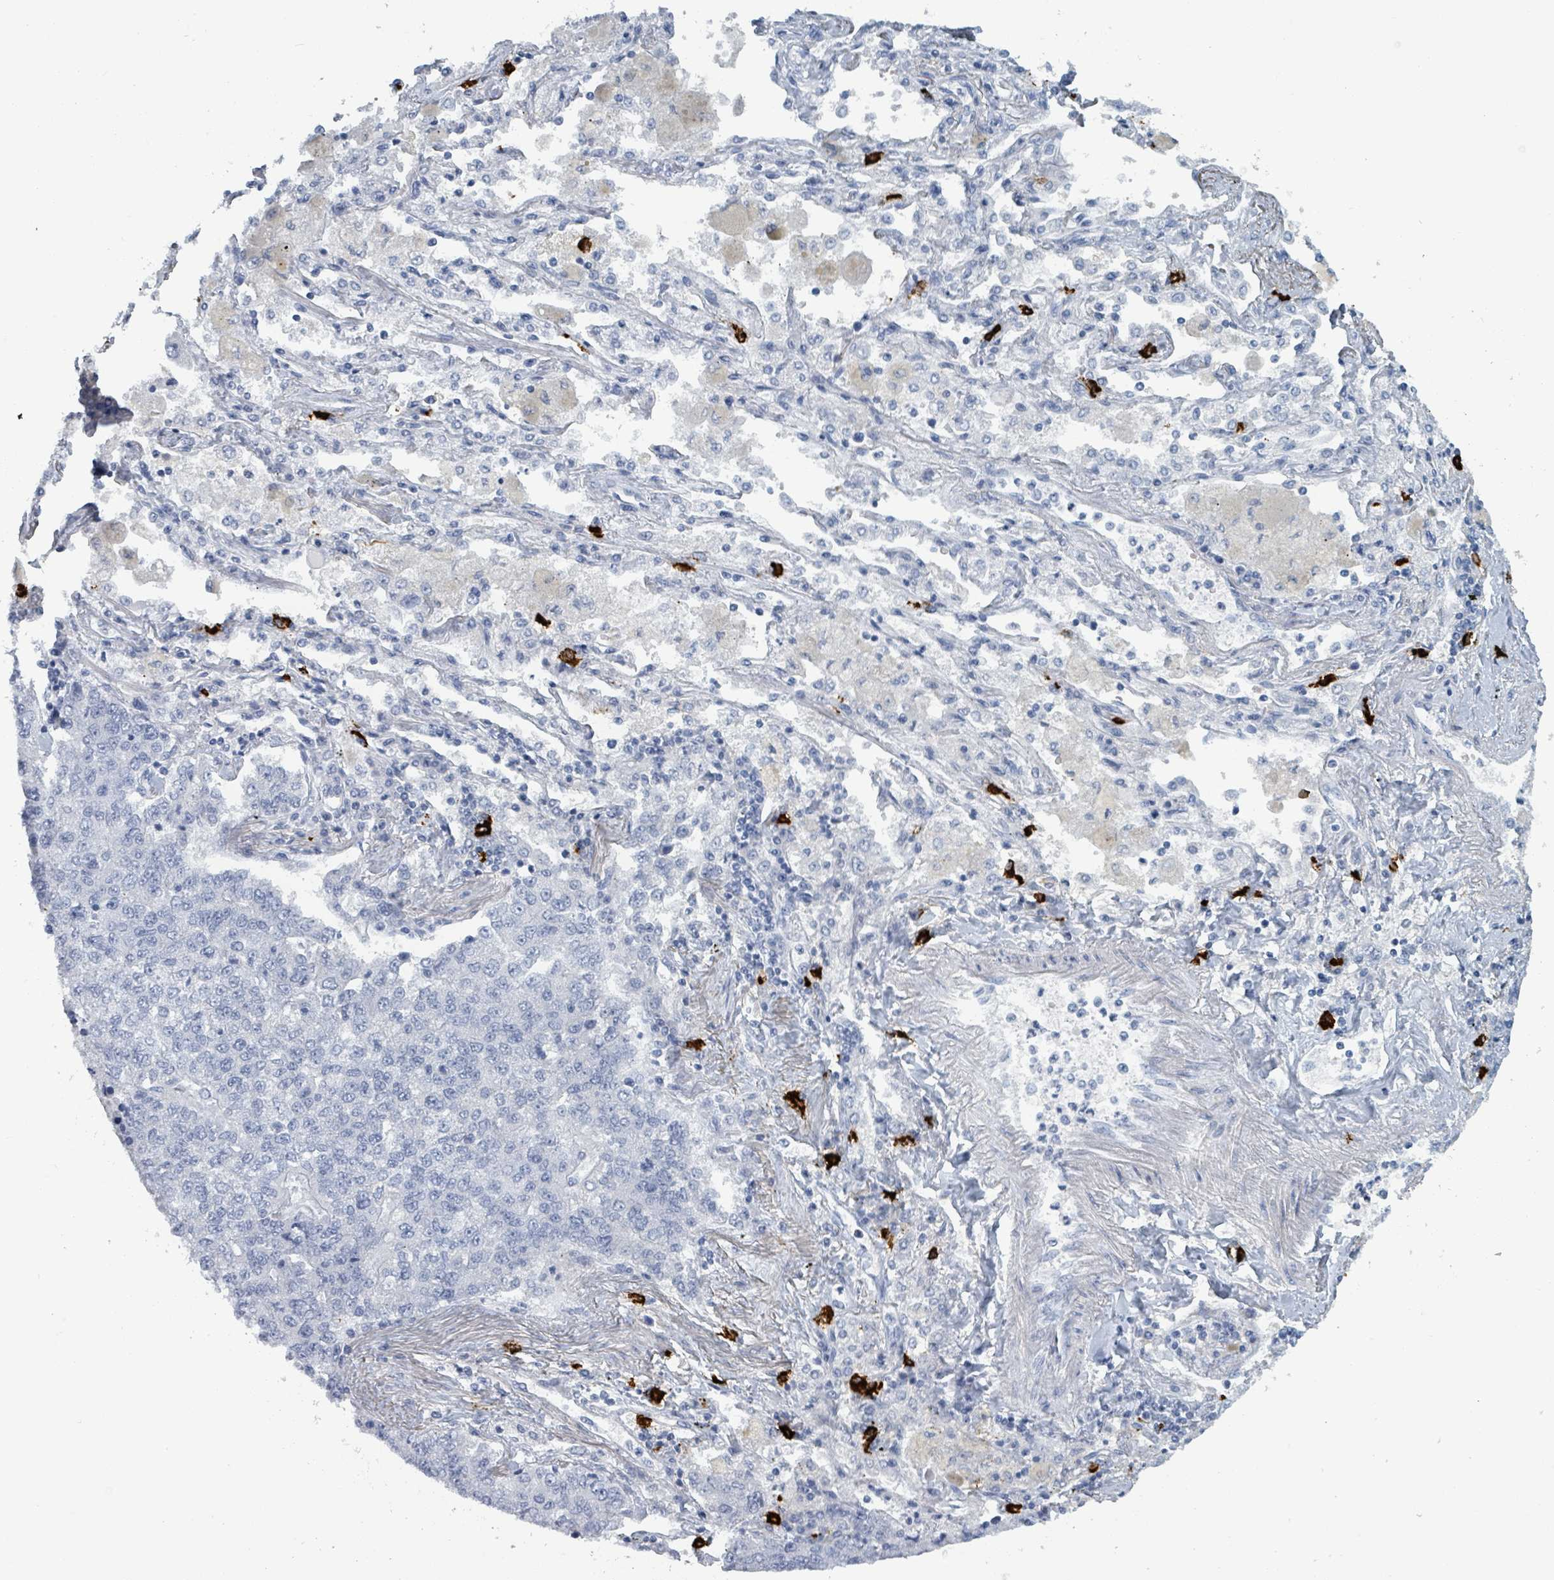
{"staining": {"intensity": "negative", "quantity": "none", "location": "none"}, "tissue": "lung cancer", "cell_type": "Tumor cells", "image_type": "cancer", "snomed": [{"axis": "morphology", "description": "Adenocarcinoma, NOS"}, {"axis": "topography", "description": "Lung"}], "caption": "Tumor cells show no significant staining in adenocarcinoma (lung). The staining is performed using DAB brown chromogen with nuclei counter-stained in using hematoxylin.", "gene": "VPS13D", "patient": {"sex": "male", "age": 49}}